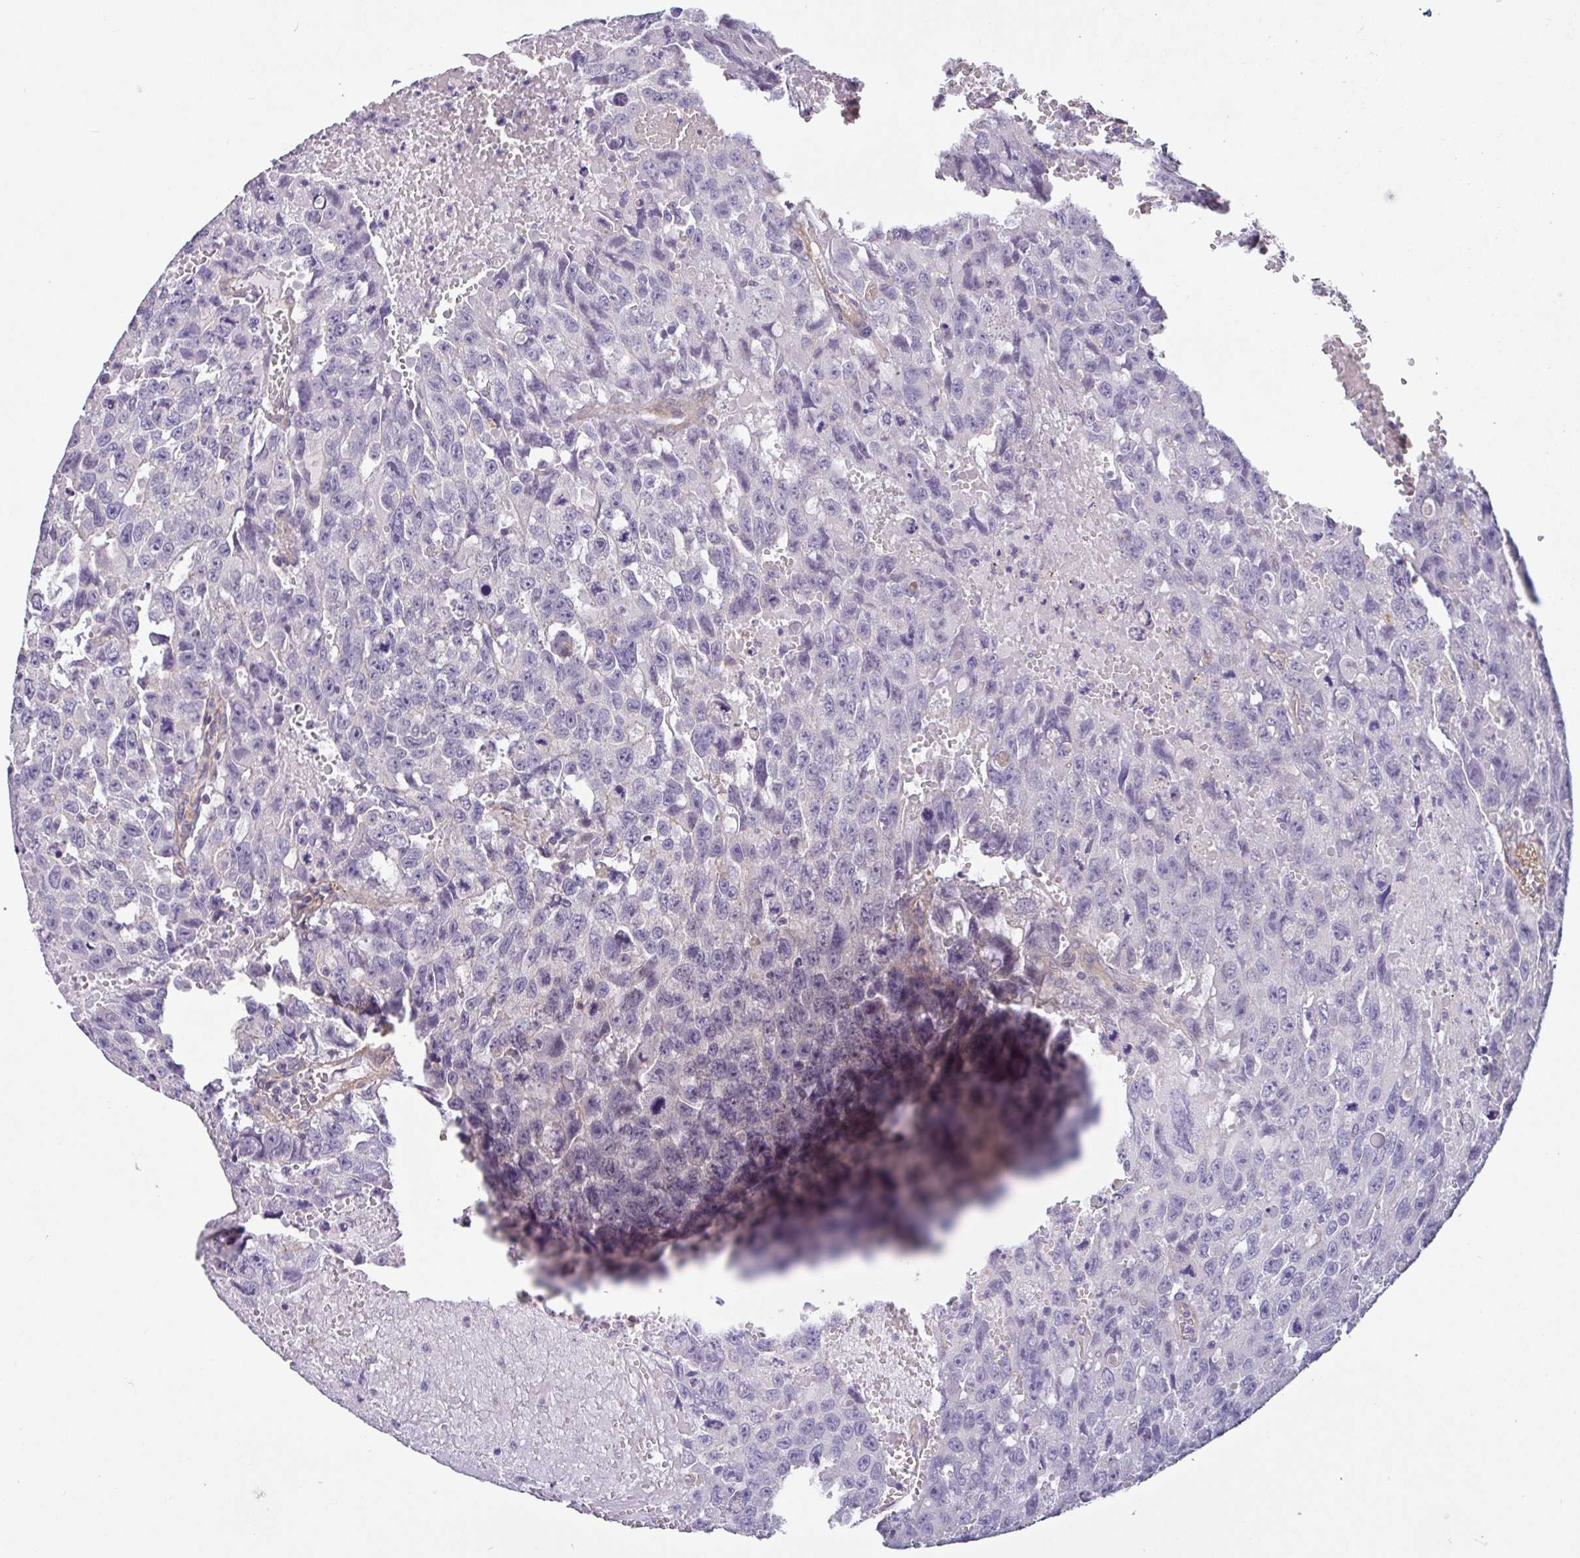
{"staining": {"intensity": "negative", "quantity": "none", "location": "none"}, "tissue": "testis cancer", "cell_type": "Tumor cells", "image_type": "cancer", "snomed": [{"axis": "morphology", "description": "Seminoma, NOS"}, {"axis": "topography", "description": "Testis"}], "caption": "Immunohistochemistry image of neoplastic tissue: human testis cancer stained with DAB exhibits no significant protein positivity in tumor cells.", "gene": "PLCD4", "patient": {"sex": "male", "age": 26}}